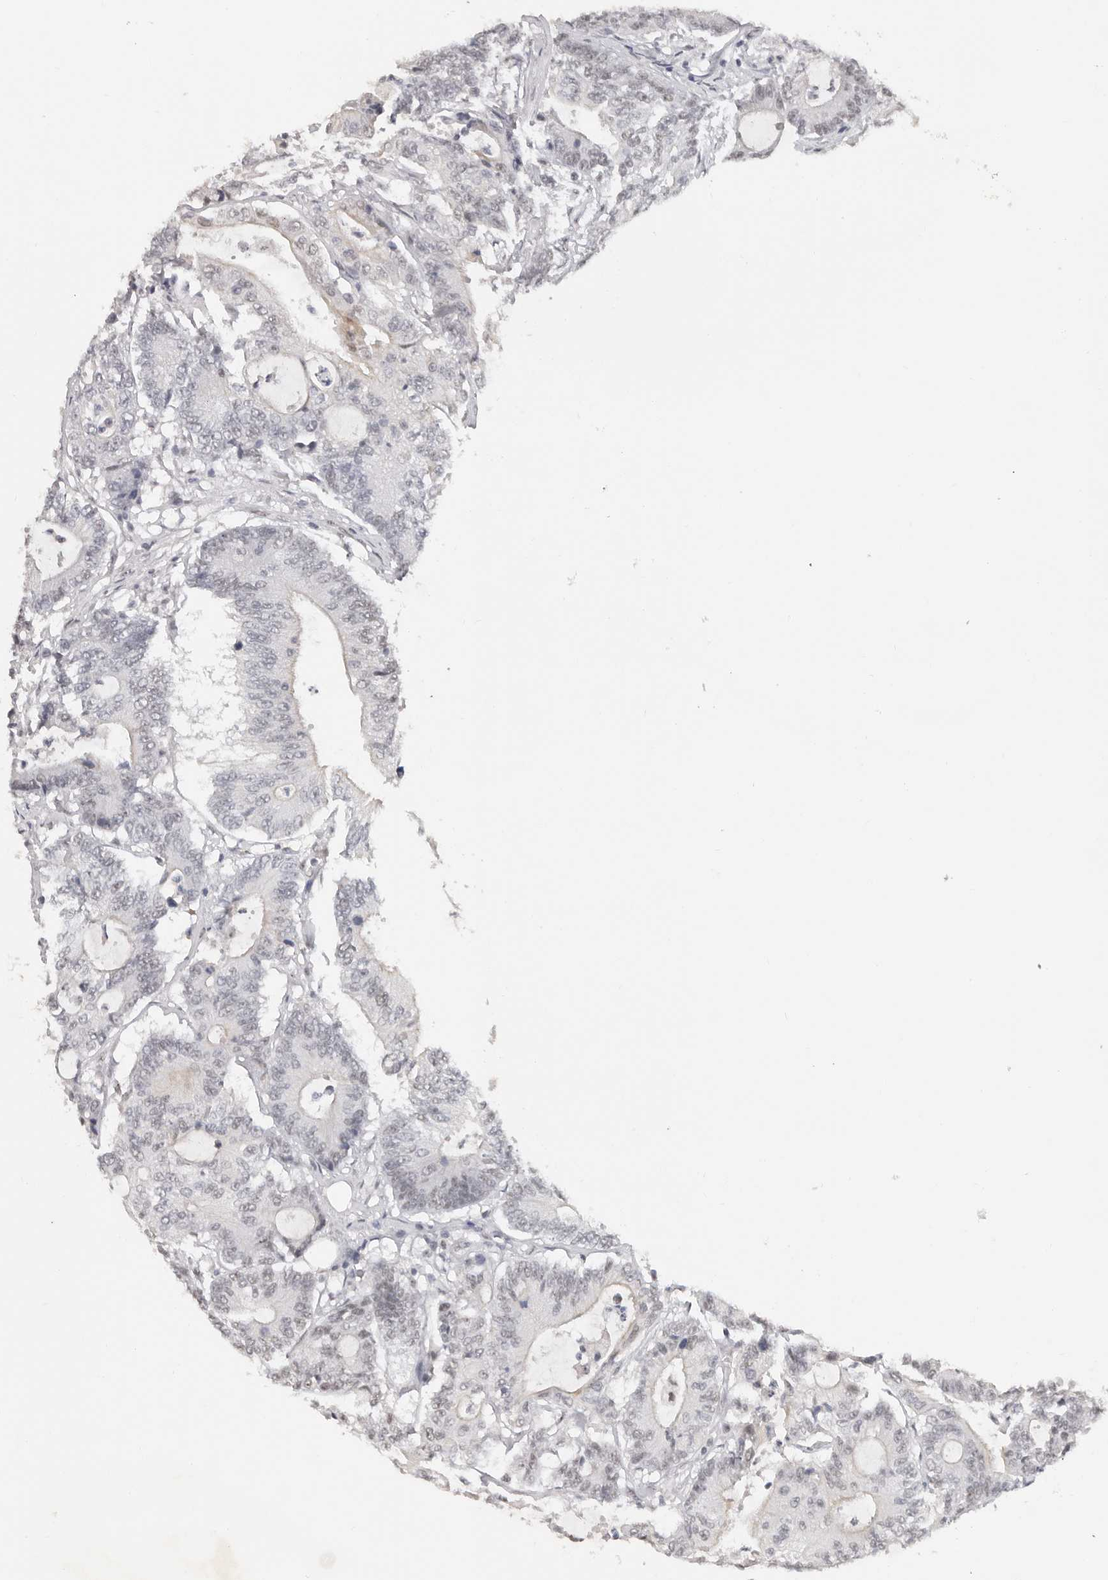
{"staining": {"intensity": "negative", "quantity": "none", "location": "none"}, "tissue": "colorectal cancer", "cell_type": "Tumor cells", "image_type": "cancer", "snomed": [{"axis": "morphology", "description": "Adenocarcinoma, NOS"}, {"axis": "topography", "description": "Colon"}], "caption": "Histopathology image shows no significant protein positivity in tumor cells of colorectal adenocarcinoma.", "gene": "LARP7", "patient": {"sex": "female", "age": 84}}